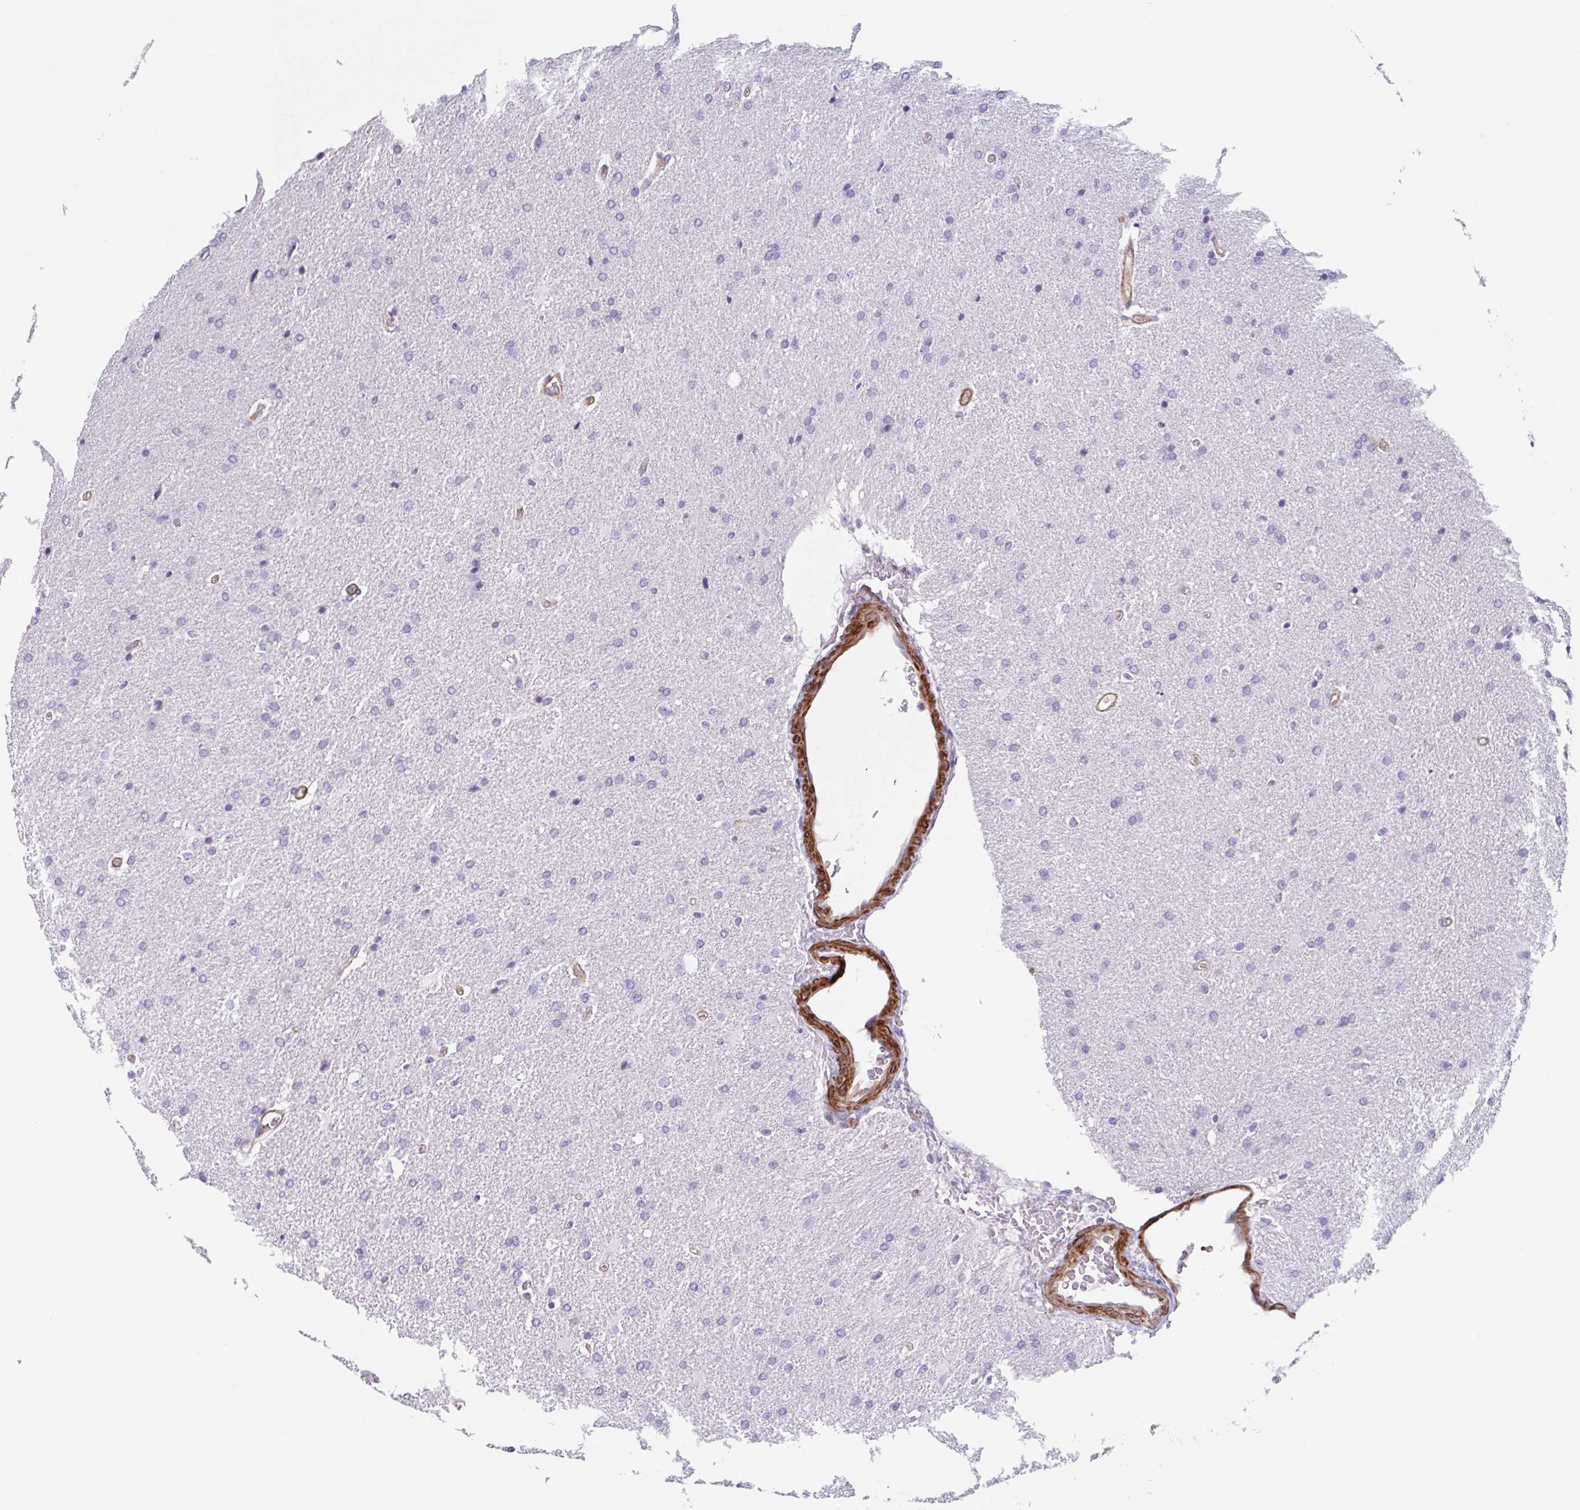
{"staining": {"intensity": "negative", "quantity": "none", "location": "none"}, "tissue": "glioma", "cell_type": "Tumor cells", "image_type": "cancer", "snomed": [{"axis": "morphology", "description": "Glioma, malignant, High grade"}, {"axis": "topography", "description": "Brain"}], "caption": "Immunohistochemistry of glioma exhibits no expression in tumor cells.", "gene": "SHISA7", "patient": {"sex": "male", "age": 56}}